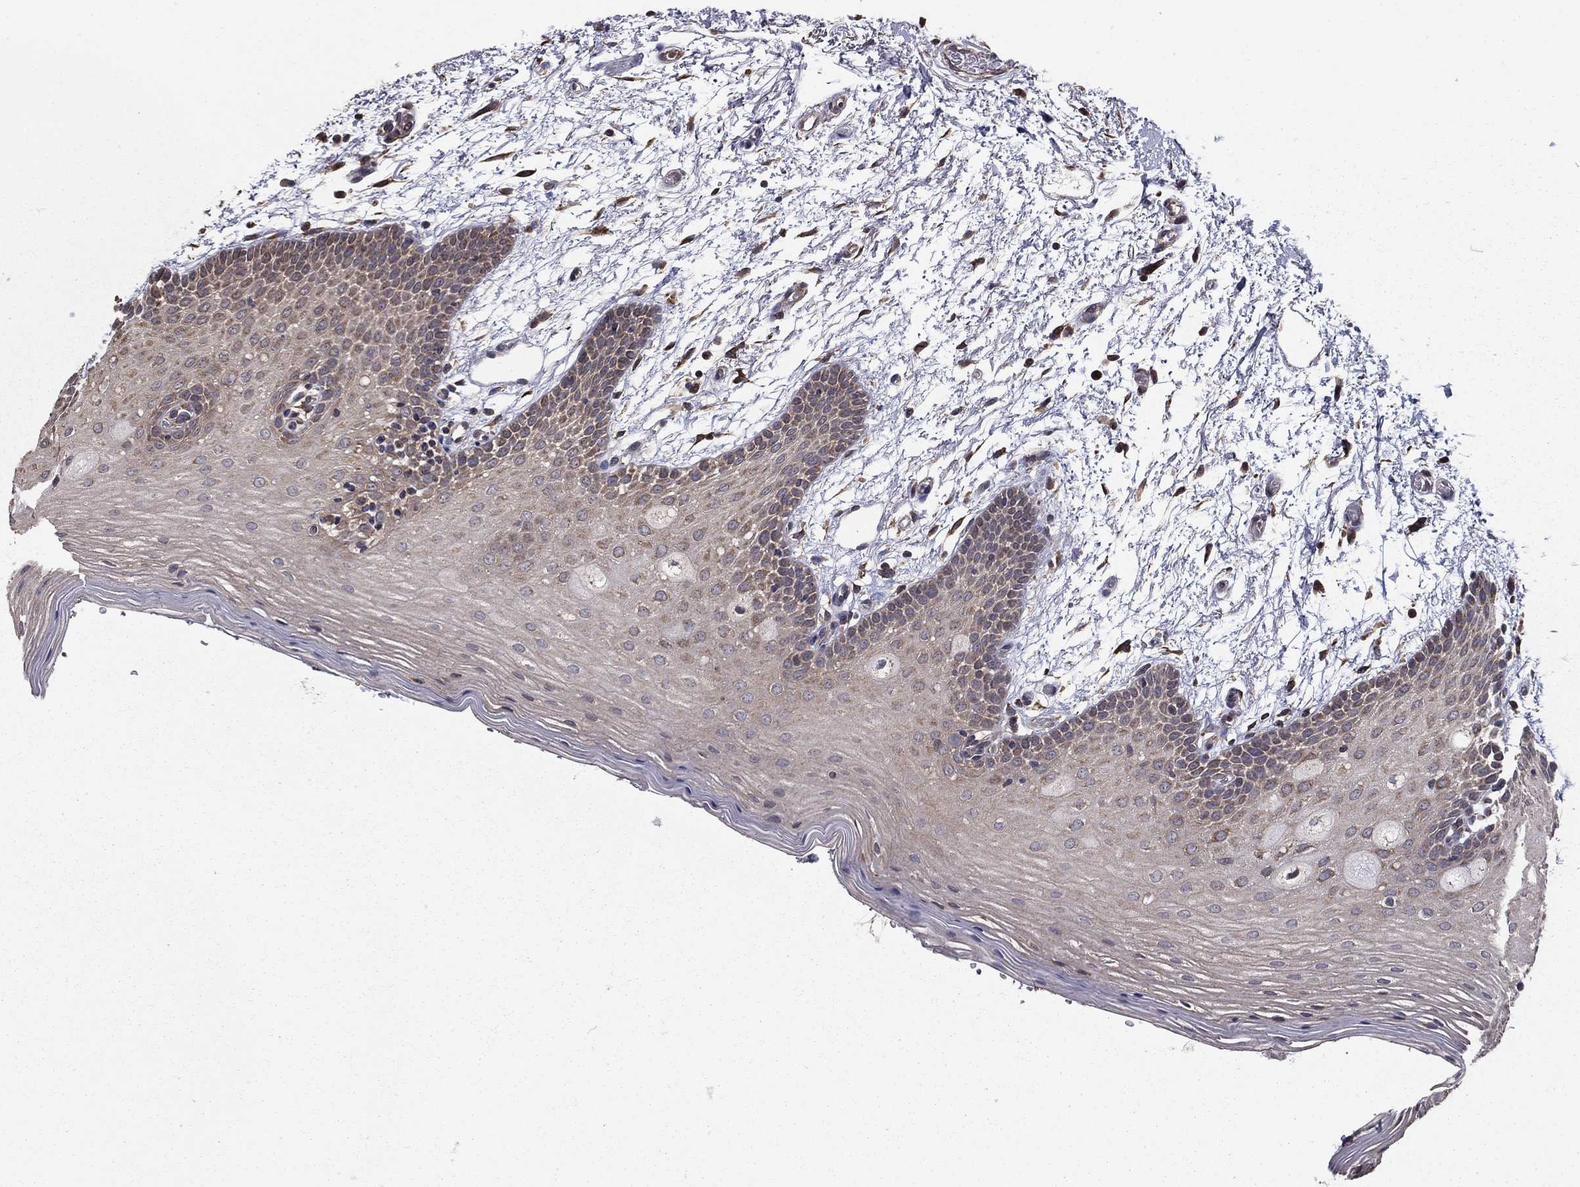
{"staining": {"intensity": "moderate", "quantity": "<25%", "location": "cytoplasmic/membranous"}, "tissue": "oral mucosa", "cell_type": "Squamous epithelial cells", "image_type": "normal", "snomed": [{"axis": "morphology", "description": "Normal tissue, NOS"}, {"axis": "topography", "description": "Oral tissue"}, {"axis": "topography", "description": "Tounge, NOS"}], "caption": "Normal oral mucosa shows moderate cytoplasmic/membranous staining in about <25% of squamous epithelial cells.", "gene": "NKIRAS1", "patient": {"sex": "female", "age": 86}}